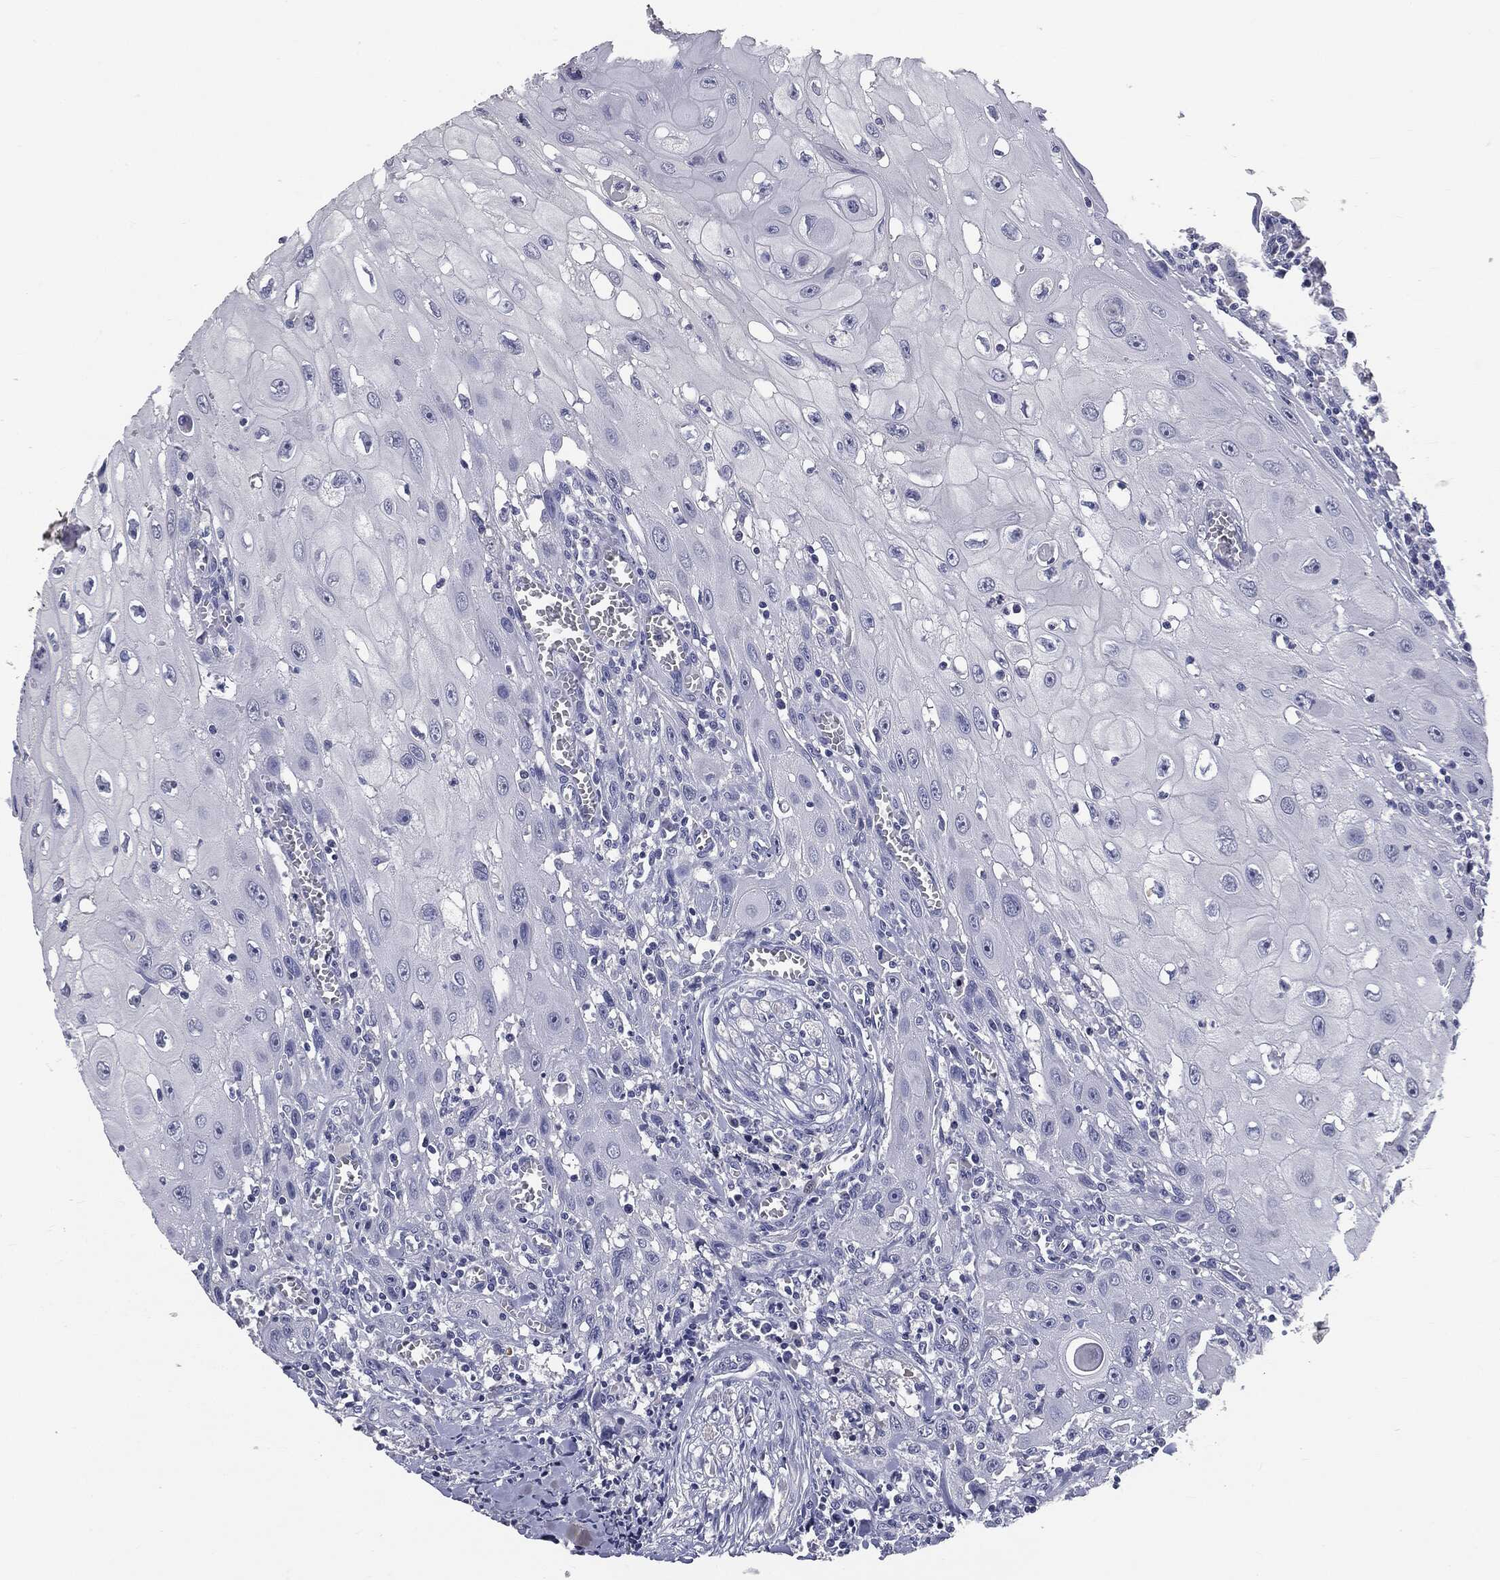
{"staining": {"intensity": "negative", "quantity": "none", "location": "none"}, "tissue": "head and neck cancer", "cell_type": "Tumor cells", "image_type": "cancer", "snomed": [{"axis": "morphology", "description": "Normal tissue, NOS"}, {"axis": "morphology", "description": "Squamous cell carcinoma, NOS"}, {"axis": "topography", "description": "Oral tissue"}, {"axis": "topography", "description": "Head-Neck"}], "caption": "This is a photomicrograph of immunohistochemistry (IHC) staining of head and neck cancer (squamous cell carcinoma), which shows no positivity in tumor cells. The staining was performed using DAB to visualize the protein expression in brown, while the nuclei were stained in blue with hematoxylin (Magnification: 20x).", "gene": "AFP", "patient": {"sex": "male", "age": 71}}